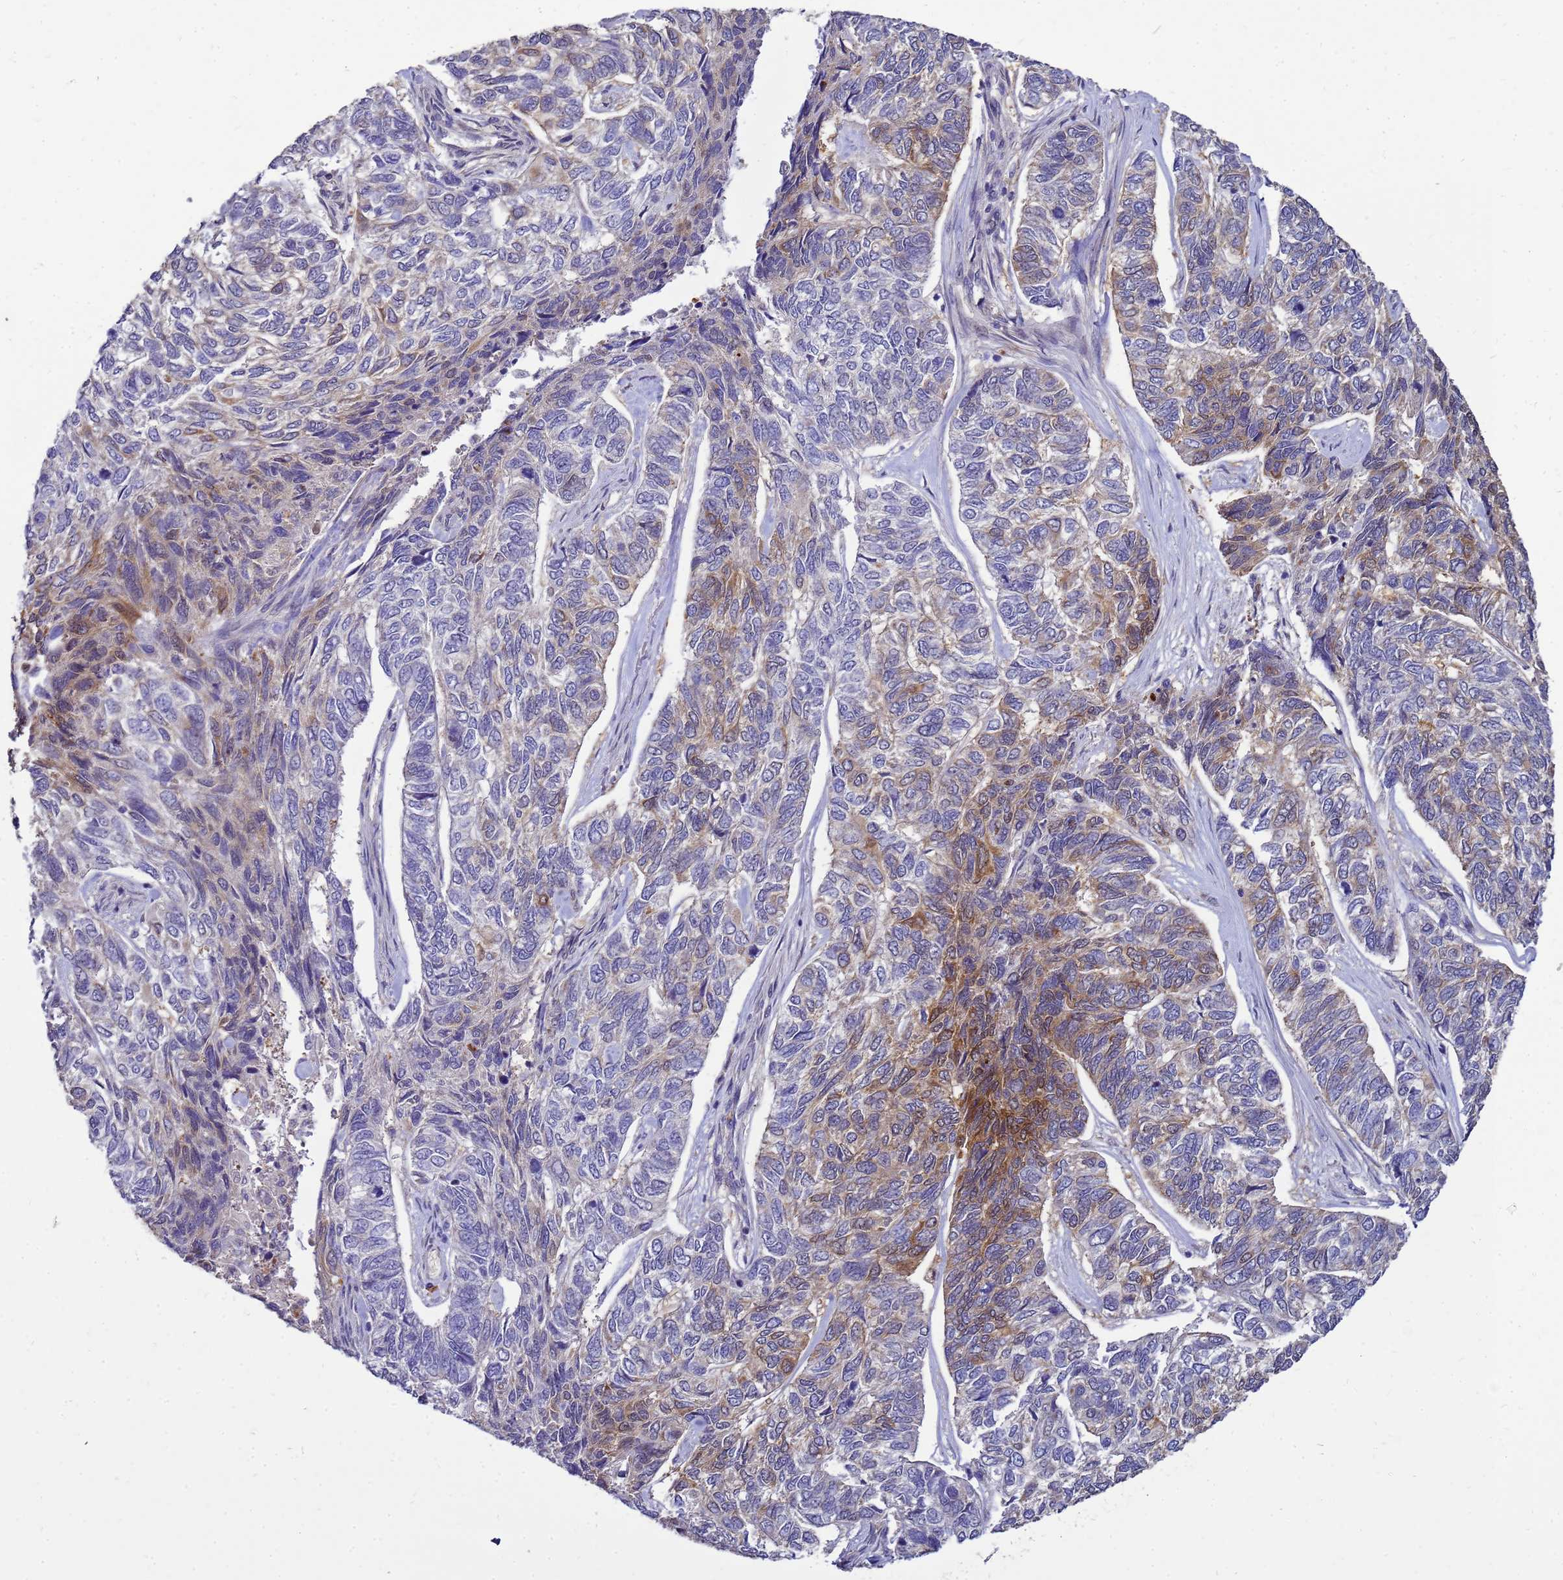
{"staining": {"intensity": "strong", "quantity": "<25%", "location": "cytoplasmic/membranous,nuclear"}, "tissue": "skin cancer", "cell_type": "Tumor cells", "image_type": "cancer", "snomed": [{"axis": "morphology", "description": "Basal cell carcinoma"}, {"axis": "topography", "description": "Skin"}], "caption": "Immunohistochemistry staining of skin basal cell carcinoma, which shows medium levels of strong cytoplasmic/membranous and nuclear staining in approximately <25% of tumor cells indicating strong cytoplasmic/membranous and nuclear protein staining. The staining was performed using DAB (3,3'-diaminobenzidine) (brown) for protein detection and nuclei were counterstained in hematoxylin (blue).", "gene": "EIF4EBP3", "patient": {"sex": "female", "age": 65}}